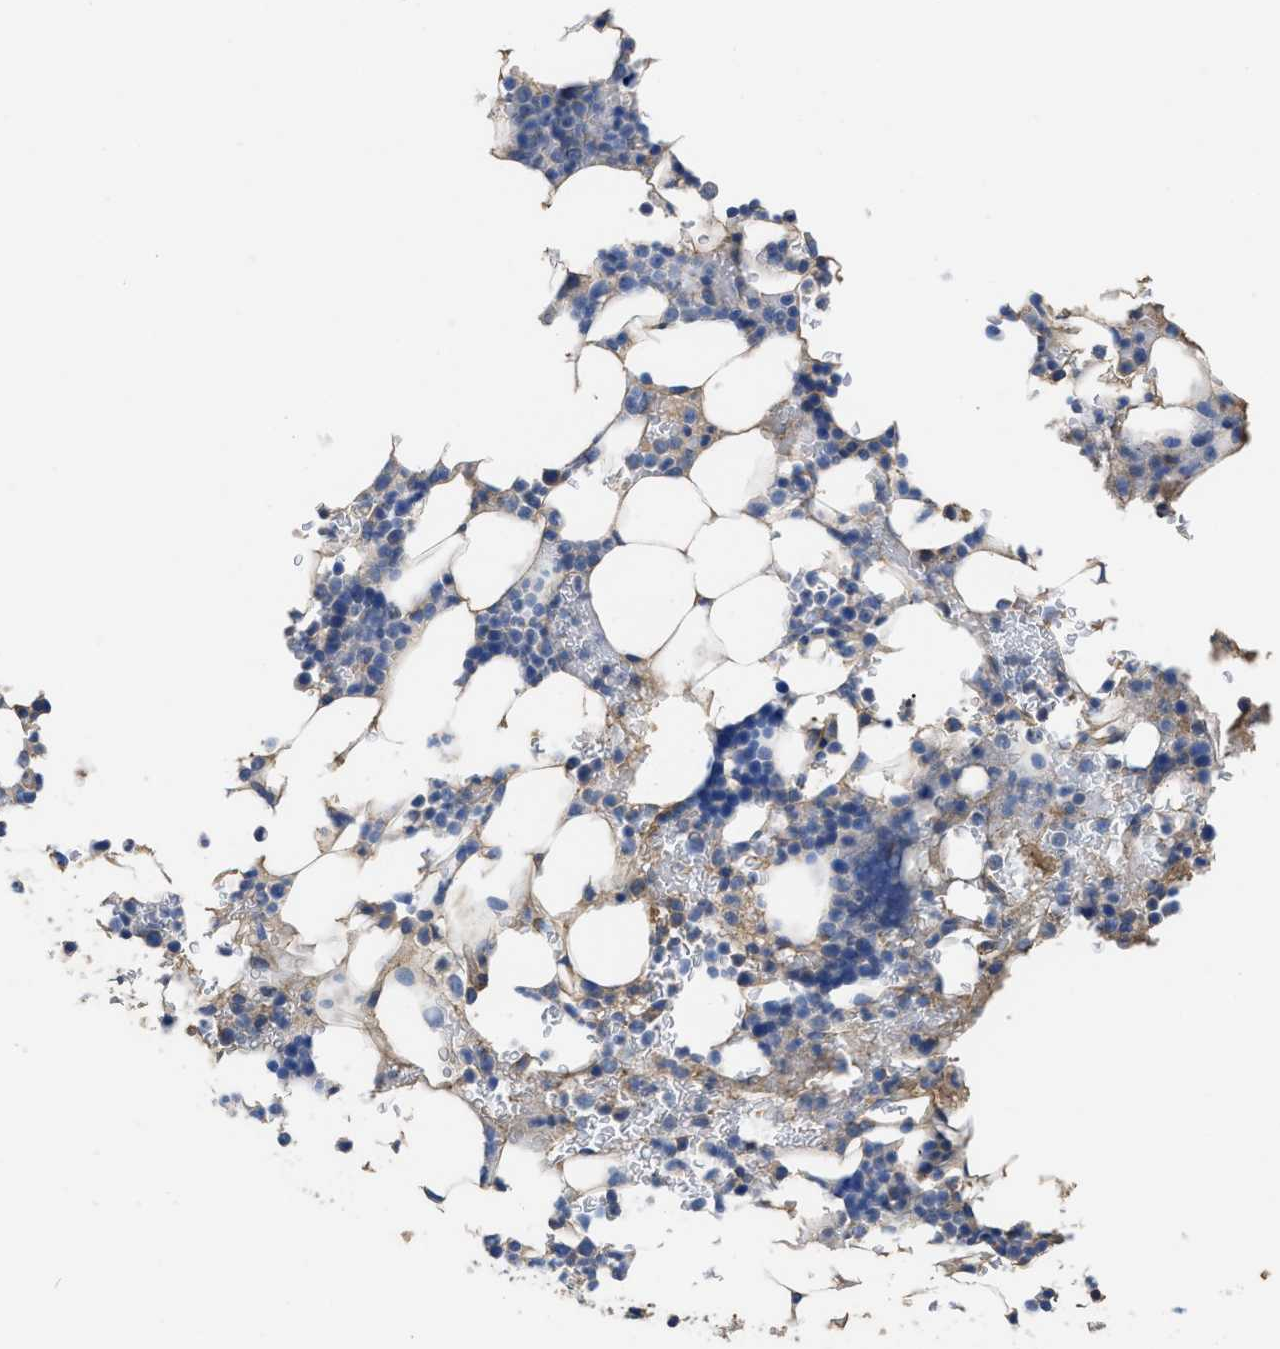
{"staining": {"intensity": "moderate", "quantity": "<25%", "location": "cytoplasmic/membranous"}, "tissue": "bone marrow", "cell_type": "Hematopoietic cells", "image_type": "normal", "snomed": [{"axis": "morphology", "description": "Normal tissue, NOS"}, {"axis": "topography", "description": "Bone marrow"}], "caption": "Hematopoietic cells demonstrate low levels of moderate cytoplasmic/membranous positivity in about <25% of cells in benign human bone marrow. (brown staining indicates protein expression, while blue staining denotes nuclei).", "gene": "USP4", "patient": {"sex": "female", "age": 81}}